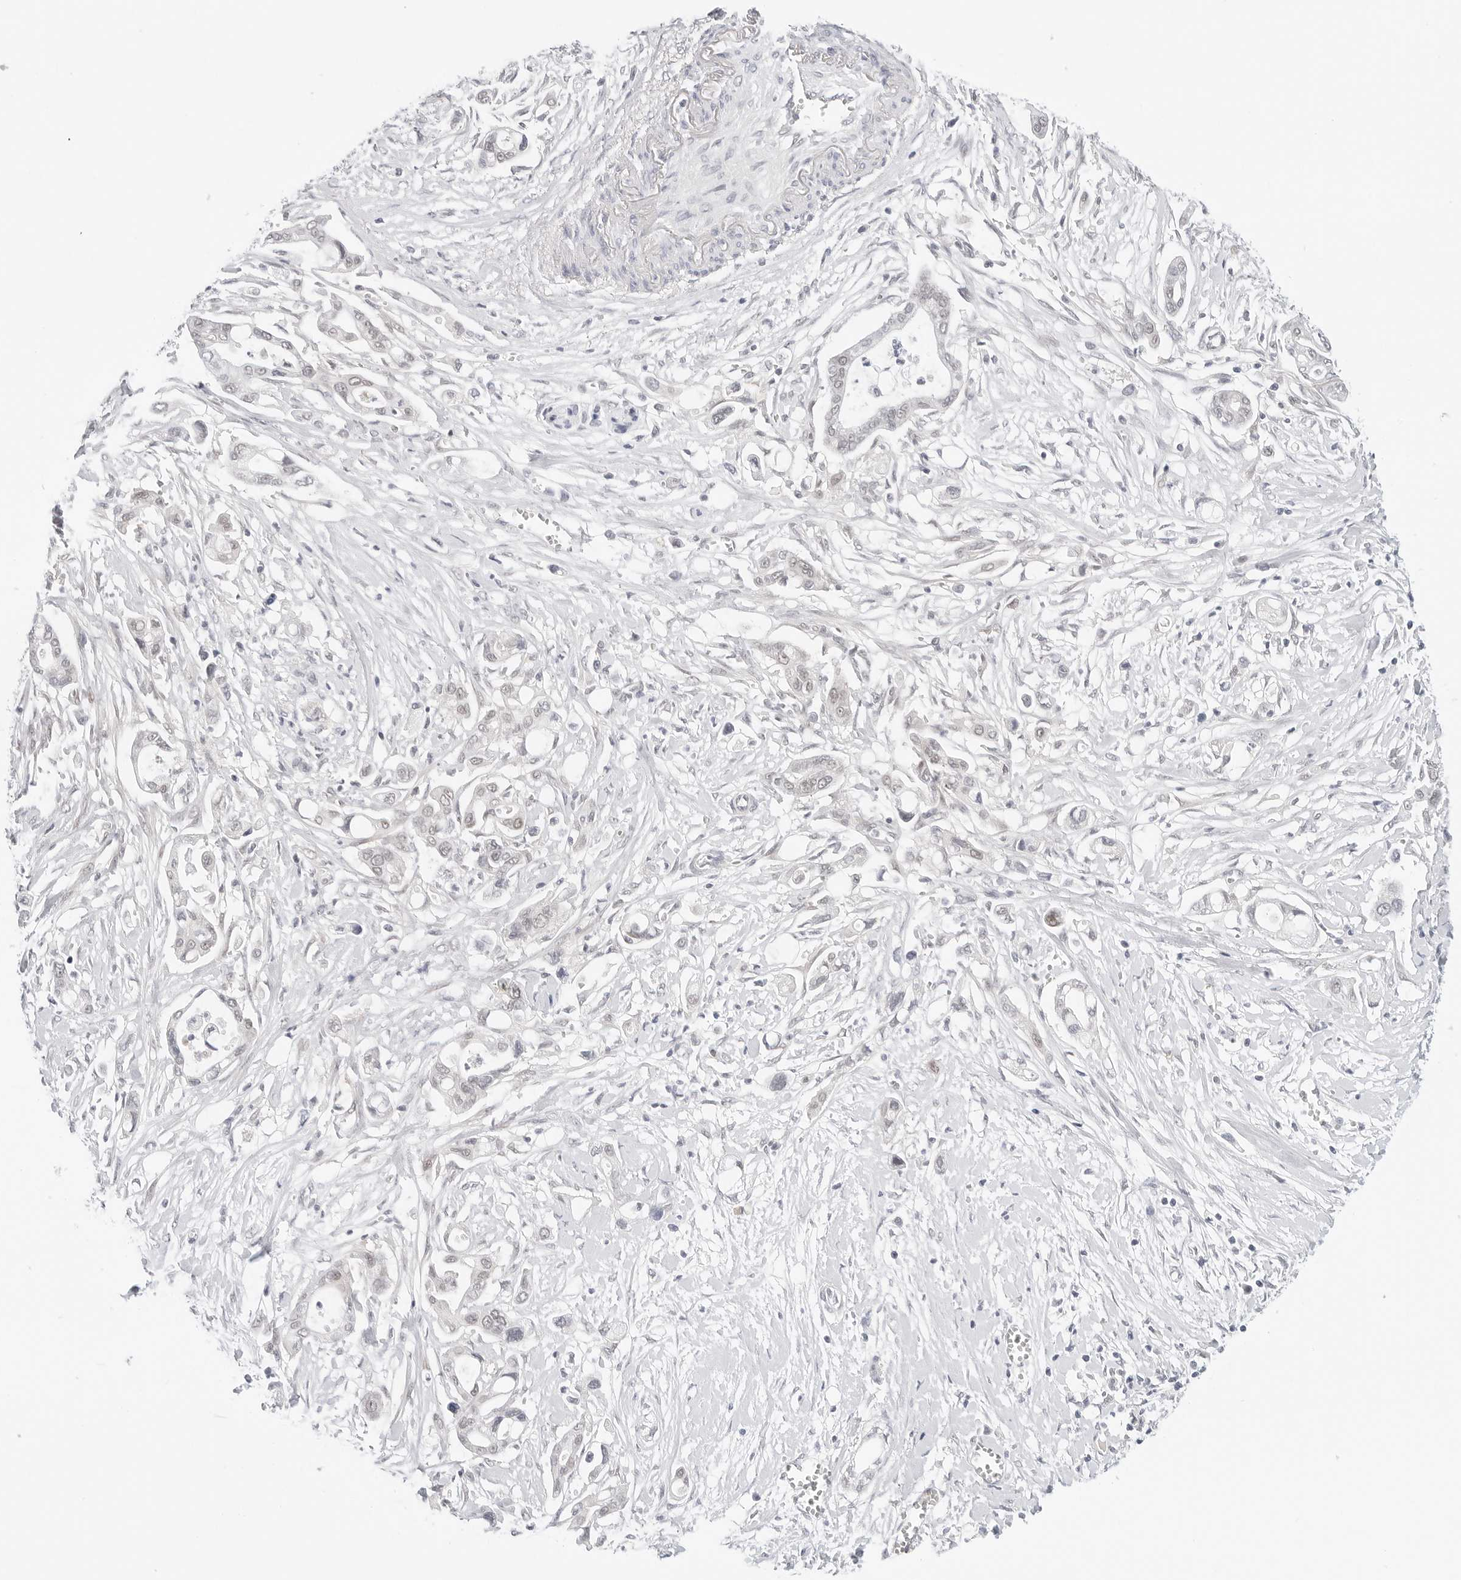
{"staining": {"intensity": "negative", "quantity": "none", "location": "none"}, "tissue": "pancreatic cancer", "cell_type": "Tumor cells", "image_type": "cancer", "snomed": [{"axis": "morphology", "description": "Adenocarcinoma, NOS"}, {"axis": "topography", "description": "Pancreas"}], "caption": "This micrograph is of pancreatic cancer (adenocarcinoma) stained with immunohistochemistry (IHC) to label a protein in brown with the nuclei are counter-stained blue. There is no expression in tumor cells.", "gene": "TSEN2", "patient": {"sex": "male", "age": 68}}